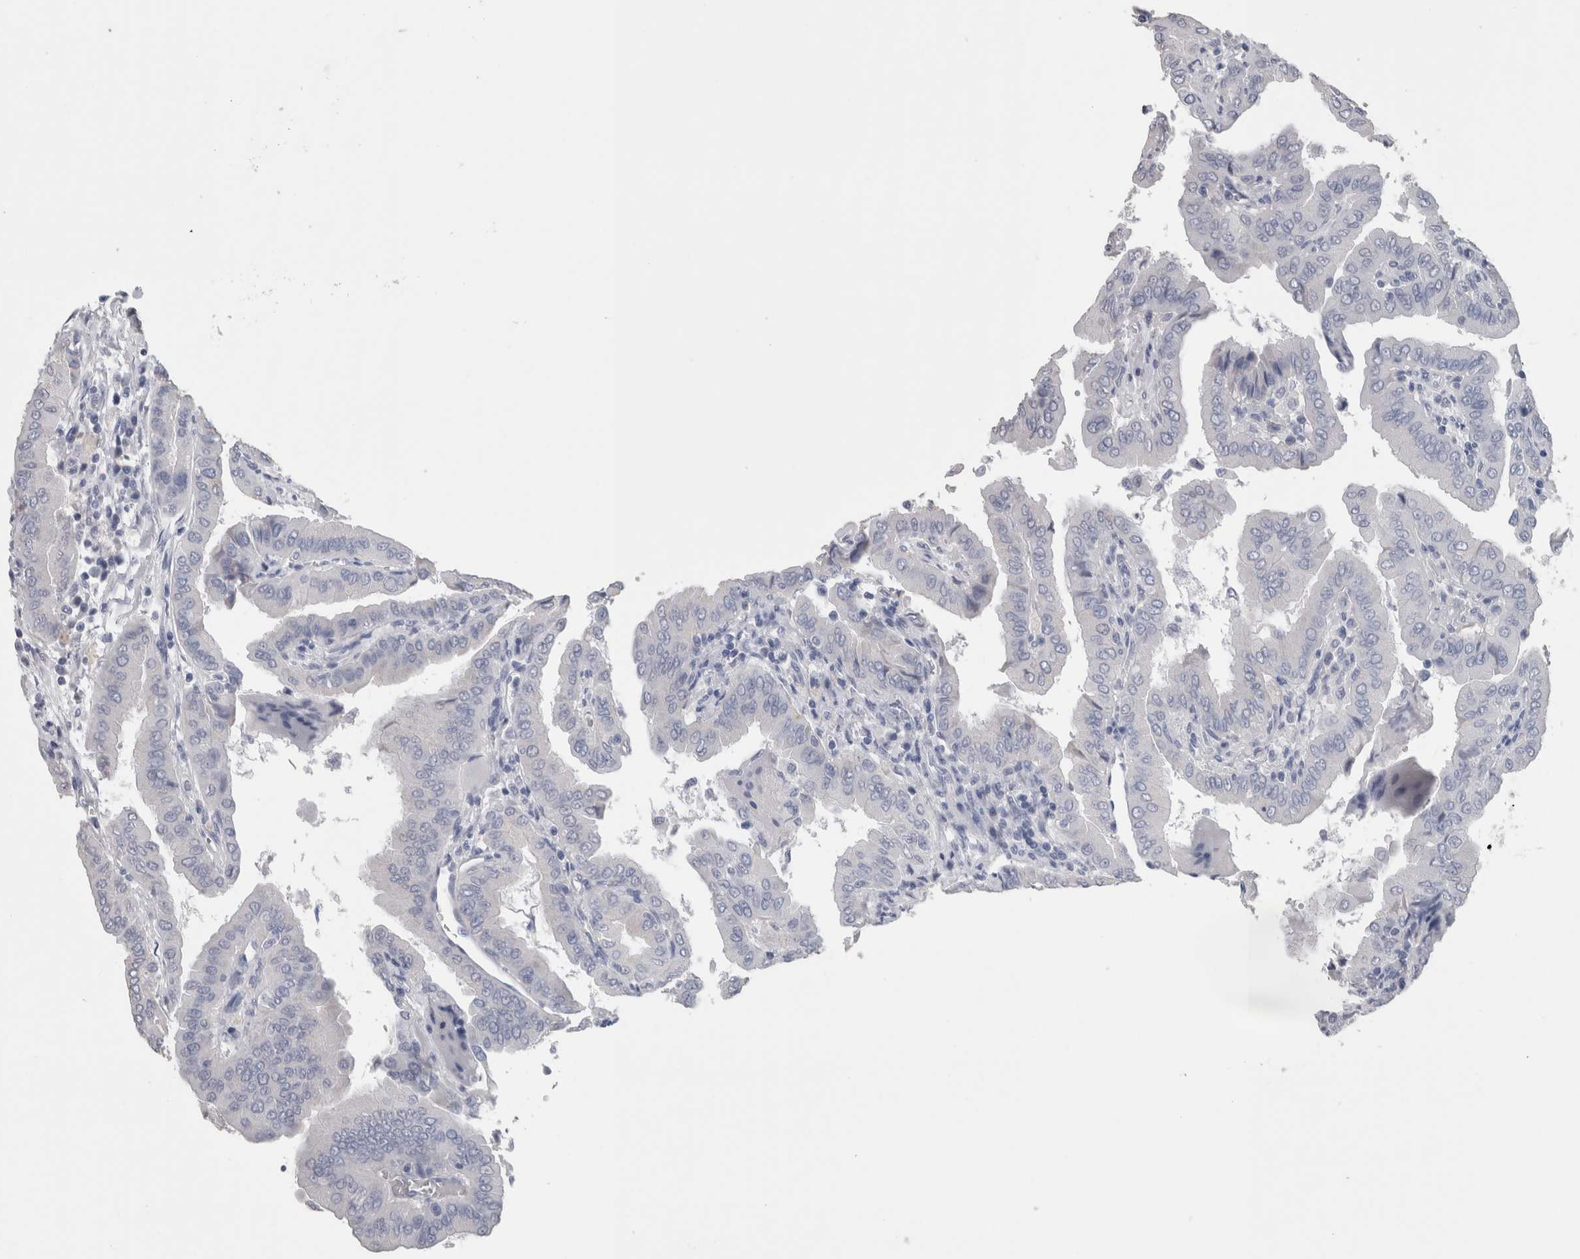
{"staining": {"intensity": "negative", "quantity": "none", "location": "none"}, "tissue": "thyroid cancer", "cell_type": "Tumor cells", "image_type": "cancer", "snomed": [{"axis": "morphology", "description": "Papillary adenocarcinoma, NOS"}, {"axis": "topography", "description": "Thyroid gland"}], "caption": "Immunohistochemistry (IHC) micrograph of neoplastic tissue: human thyroid papillary adenocarcinoma stained with DAB displays no significant protein staining in tumor cells.", "gene": "CA8", "patient": {"sex": "male", "age": 33}}